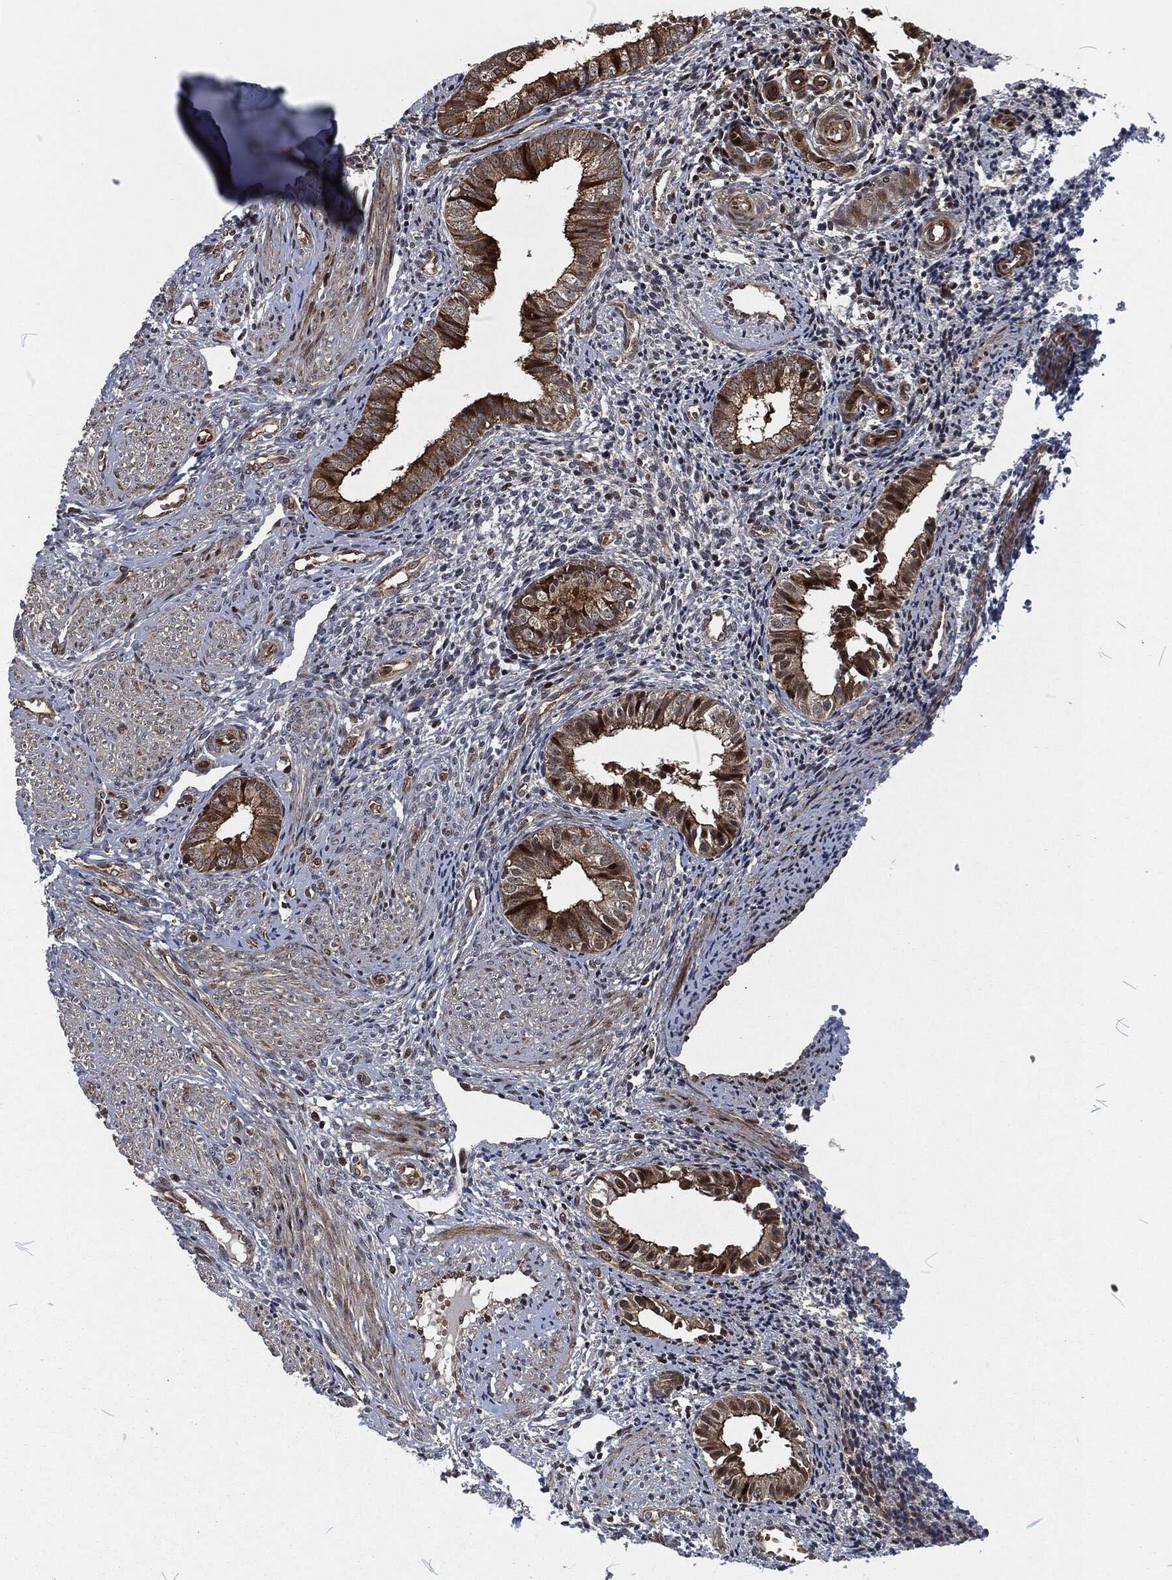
{"staining": {"intensity": "moderate", "quantity": "25%-75%", "location": "cytoplasmic/membranous"}, "tissue": "endometrium", "cell_type": "Cells in endometrial stroma", "image_type": "normal", "snomed": [{"axis": "morphology", "description": "Normal tissue, NOS"}, {"axis": "topography", "description": "Endometrium"}], "caption": "High-power microscopy captured an immunohistochemistry image of benign endometrium, revealing moderate cytoplasmic/membranous positivity in approximately 25%-75% of cells in endometrial stroma.", "gene": "CMPK2", "patient": {"sex": "female", "age": 47}}